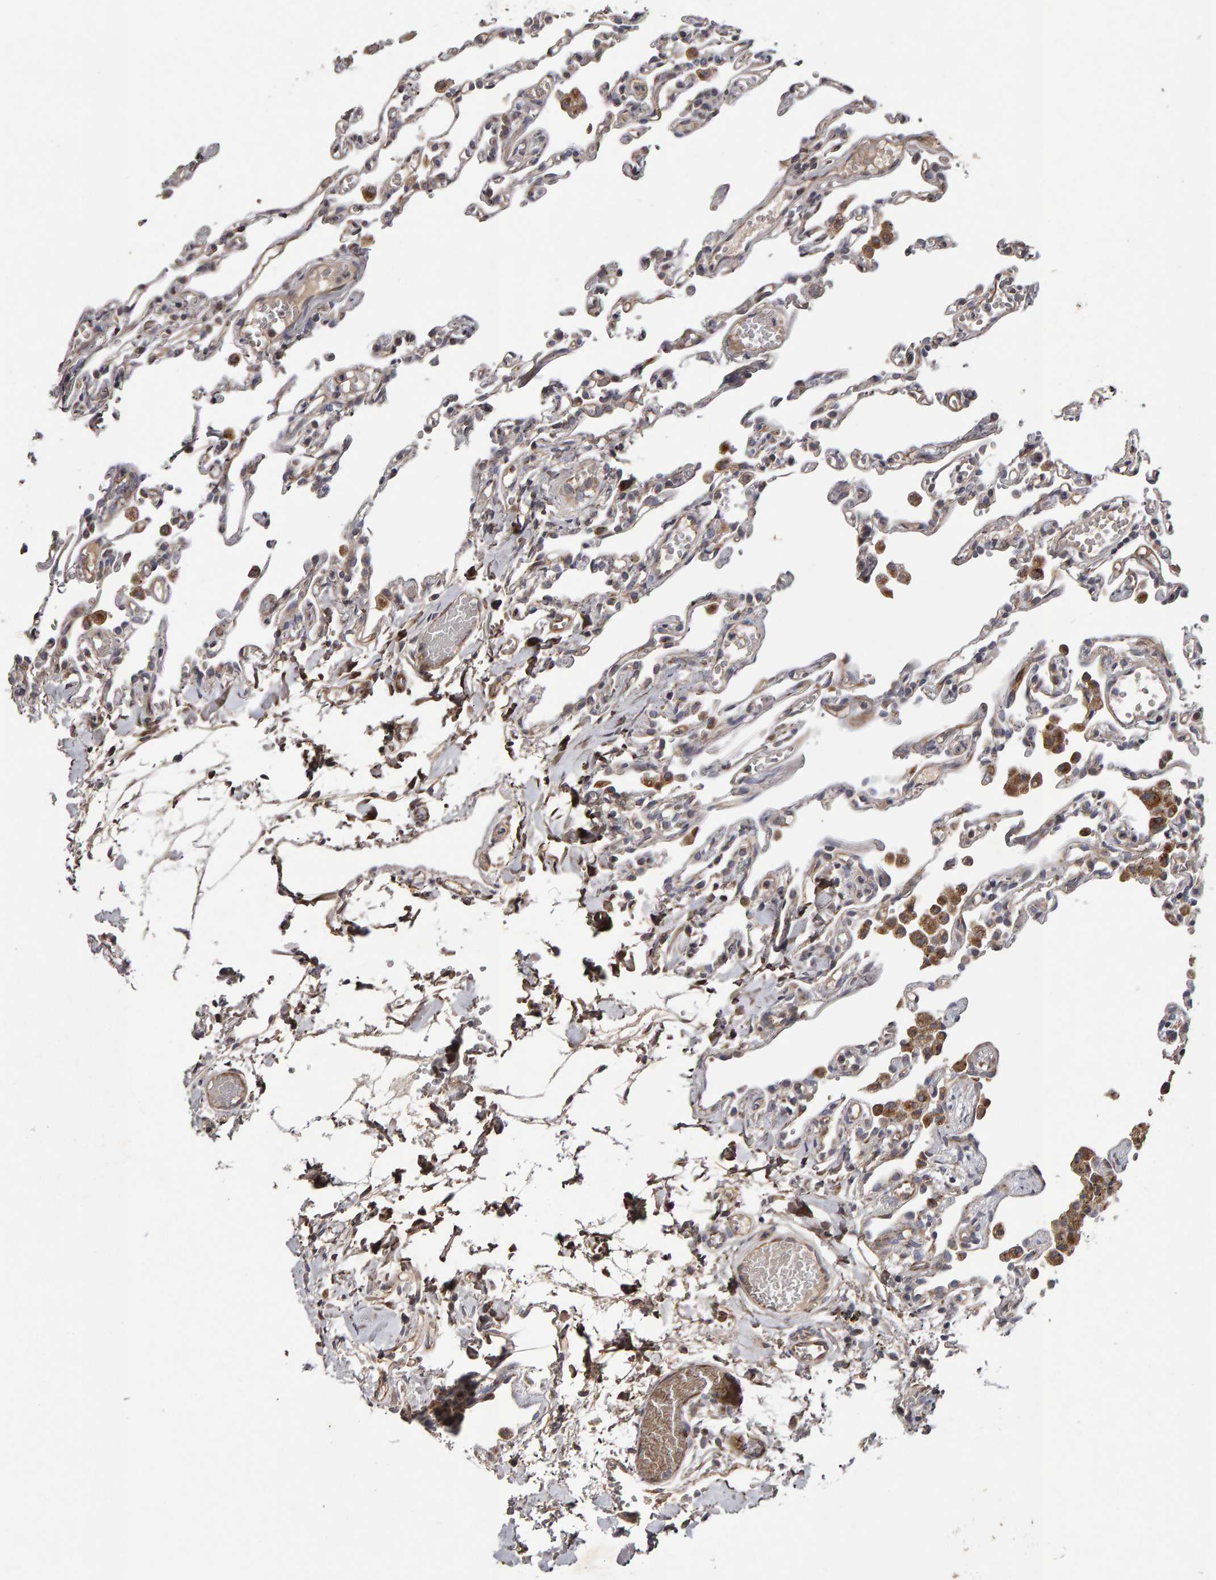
{"staining": {"intensity": "weak", "quantity": "<25%", "location": "cytoplasmic/membranous"}, "tissue": "lung", "cell_type": "Alveolar cells", "image_type": "normal", "snomed": [{"axis": "morphology", "description": "Normal tissue, NOS"}, {"axis": "topography", "description": "Lung"}], "caption": "Immunohistochemical staining of unremarkable lung displays no significant staining in alveolar cells. (DAB (3,3'-diaminobenzidine) immunohistochemistry visualized using brightfield microscopy, high magnification).", "gene": "CANT1", "patient": {"sex": "male", "age": 21}}